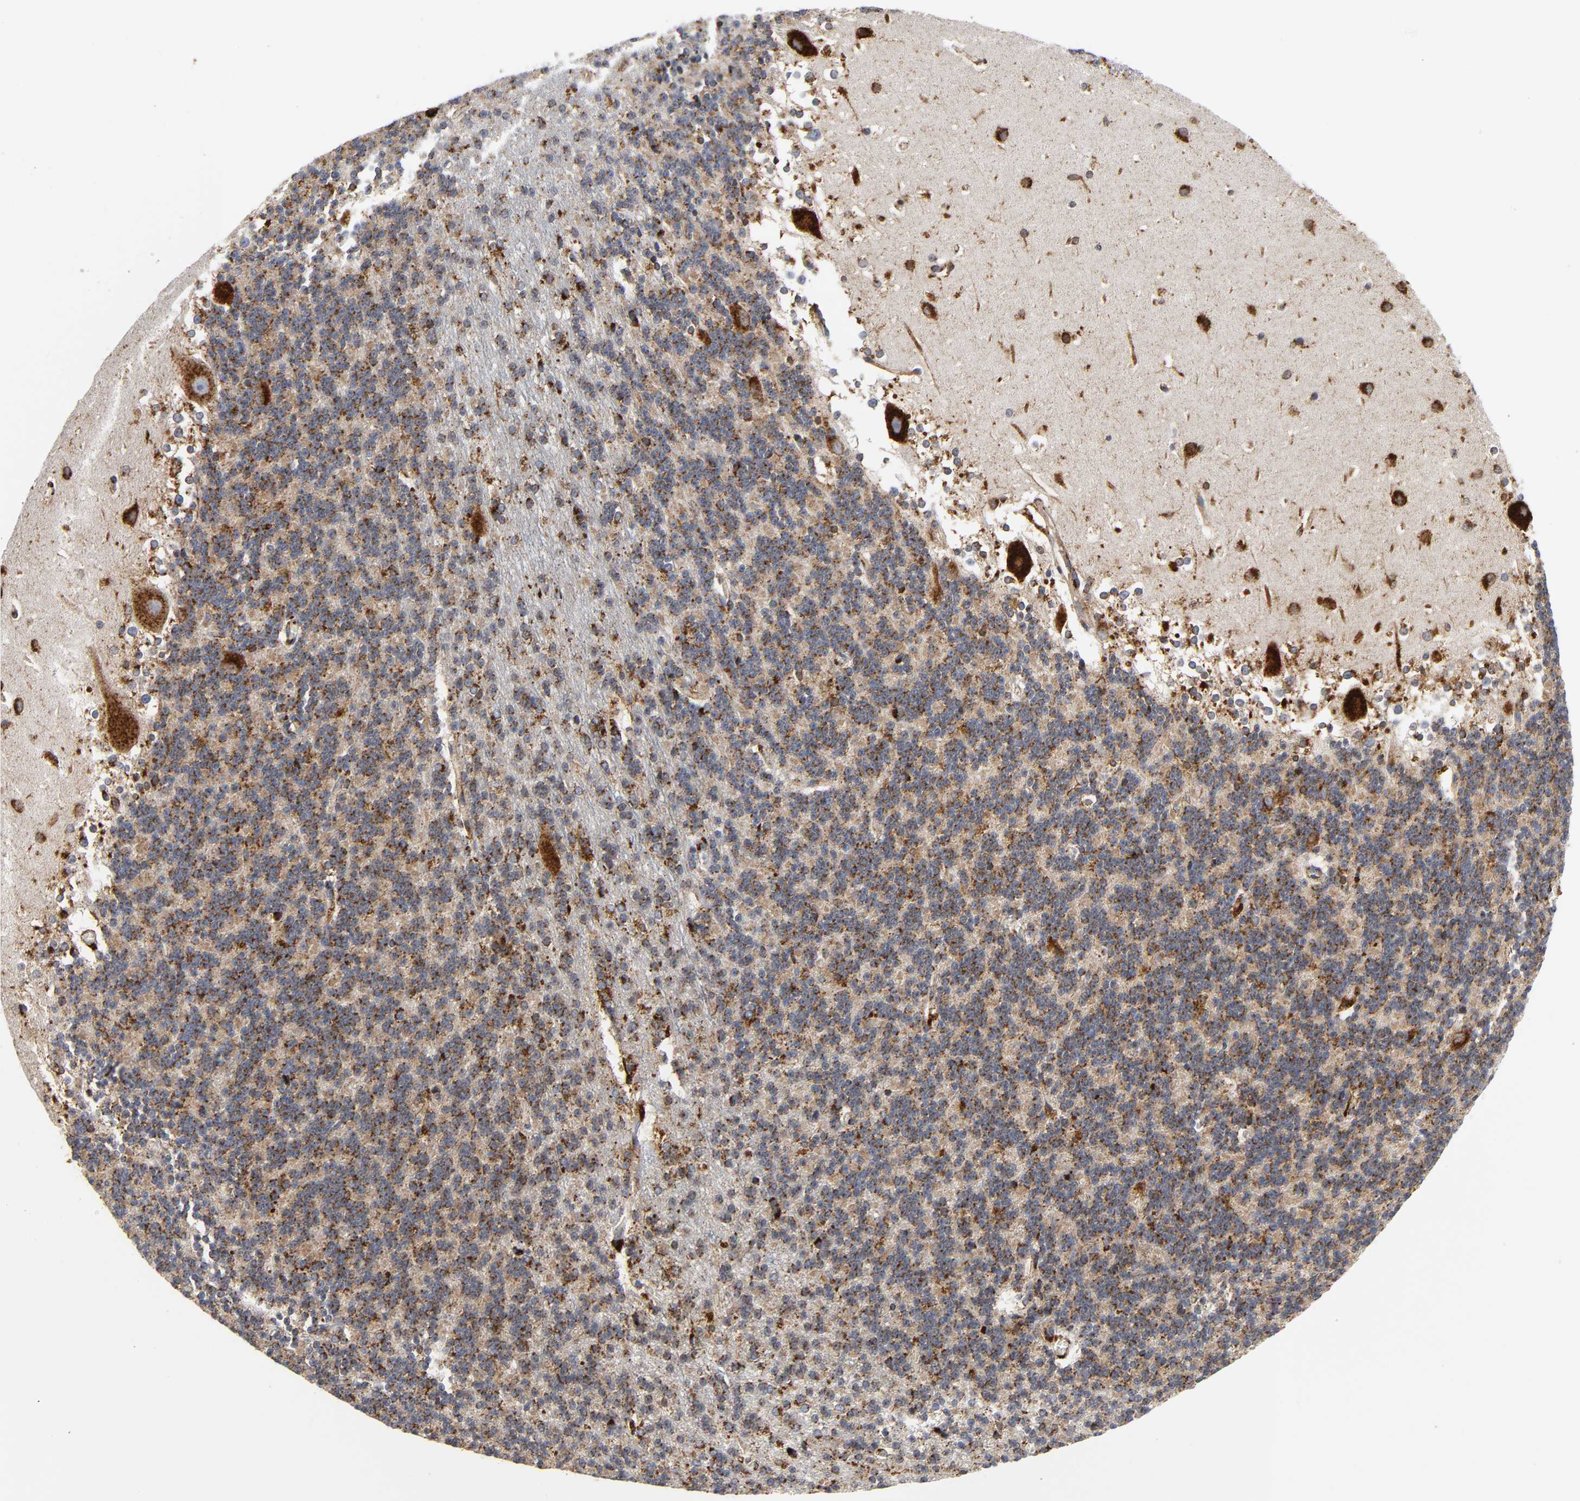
{"staining": {"intensity": "moderate", "quantity": ">75%", "location": "cytoplasmic/membranous"}, "tissue": "cerebellum", "cell_type": "Cells in granular layer", "image_type": "normal", "snomed": [{"axis": "morphology", "description": "Normal tissue, NOS"}, {"axis": "topography", "description": "Cerebellum"}], "caption": "This is a photomicrograph of immunohistochemistry (IHC) staining of unremarkable cerebellum, which shows moderate expression in the cytoplasmic/membranous of cells in granular layer.", "gene": "PSAP", "patient": {"sex": "female", "age": 19}}